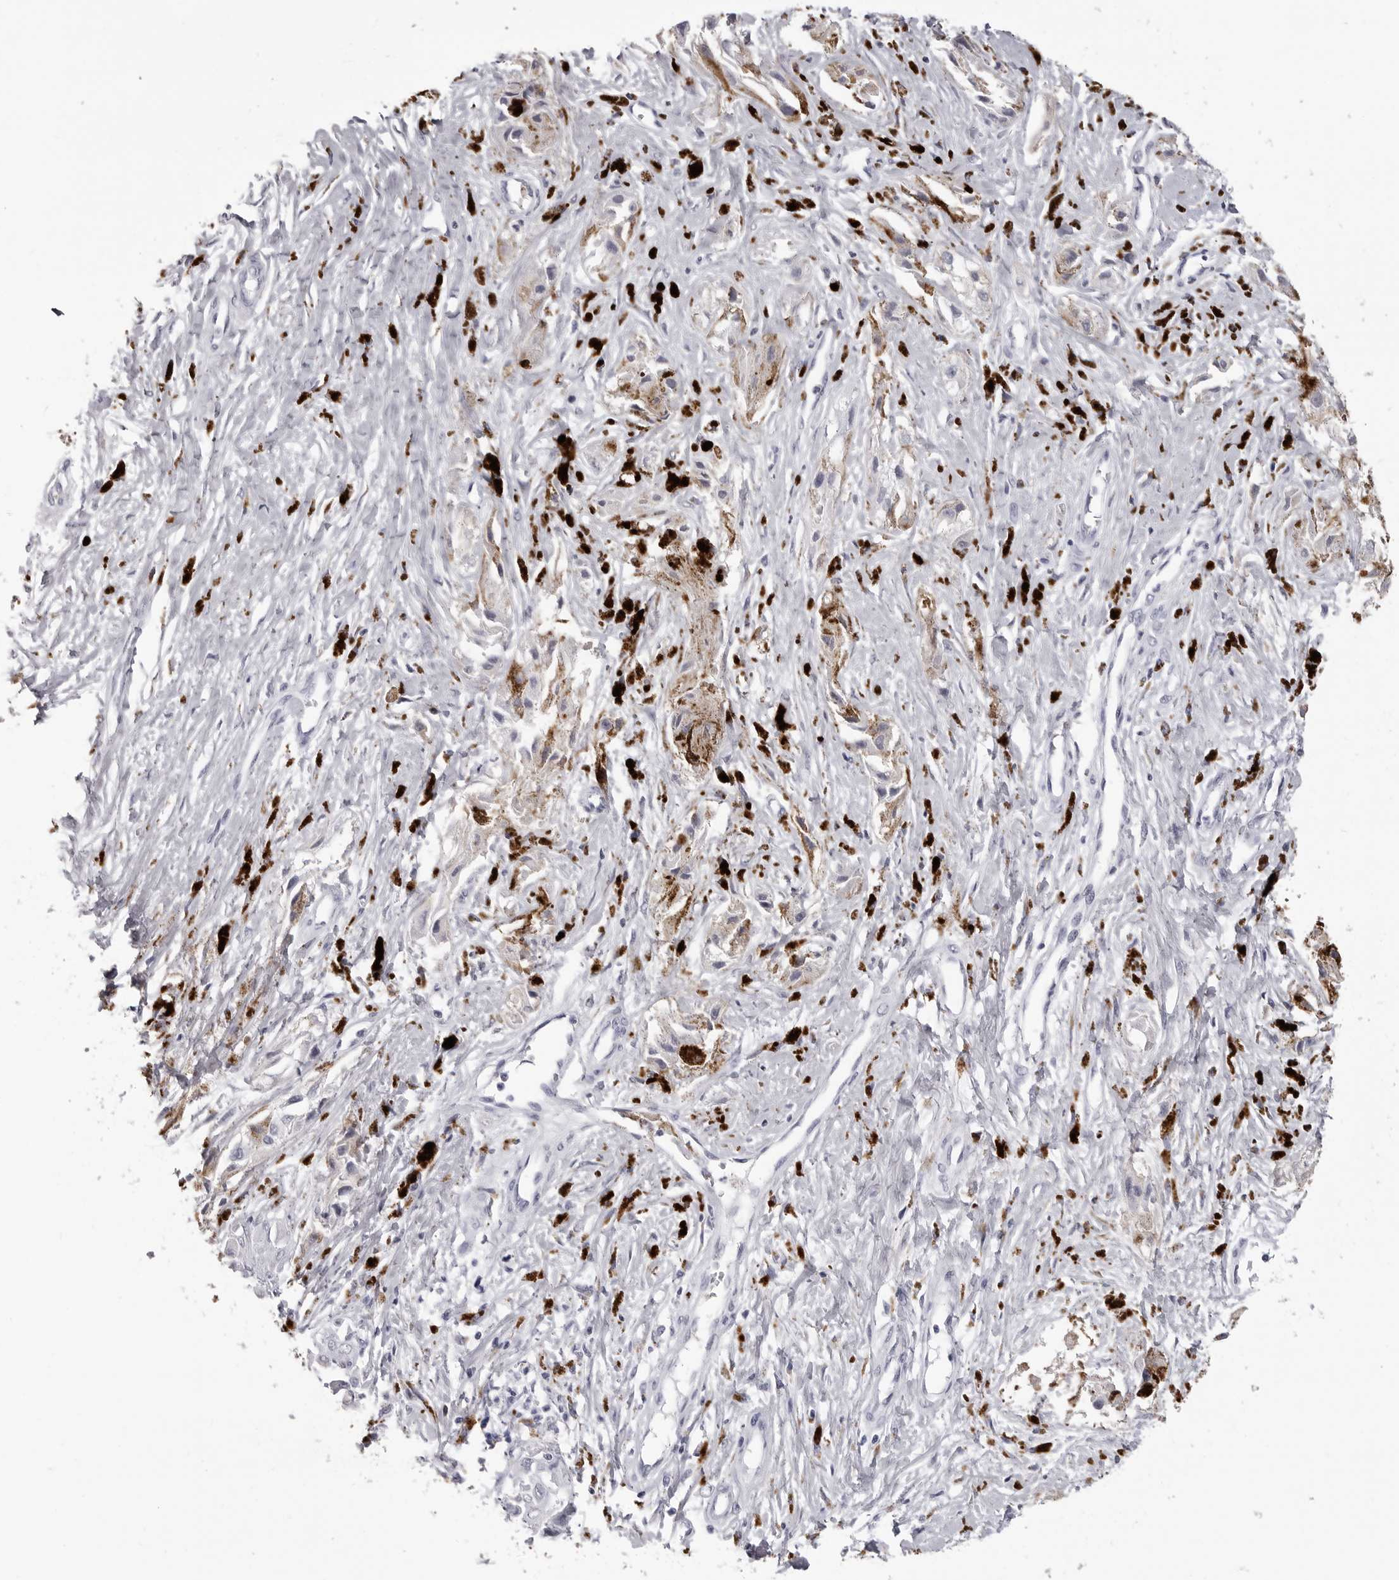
{"staining": {"intensity": "negative", "quantity": "none", "location": "none"}, "tissue": "melanoma", "cell_type": "Tumor cells", "image_type": "cancer", "snomed": [{"axis": "morphology", "description": "Malignant melanoma, NOS"}, {"axis": "topography", "description": "Skin"}], "caption": "High power microscopy photomicrograph of an immunohistochemistry (IHC) photomicrograph of malignant melanoma, revealing no significant staining in tumor cells.", "gene": "LGALS4", "patient": {"sex": "male", "age": 88}}